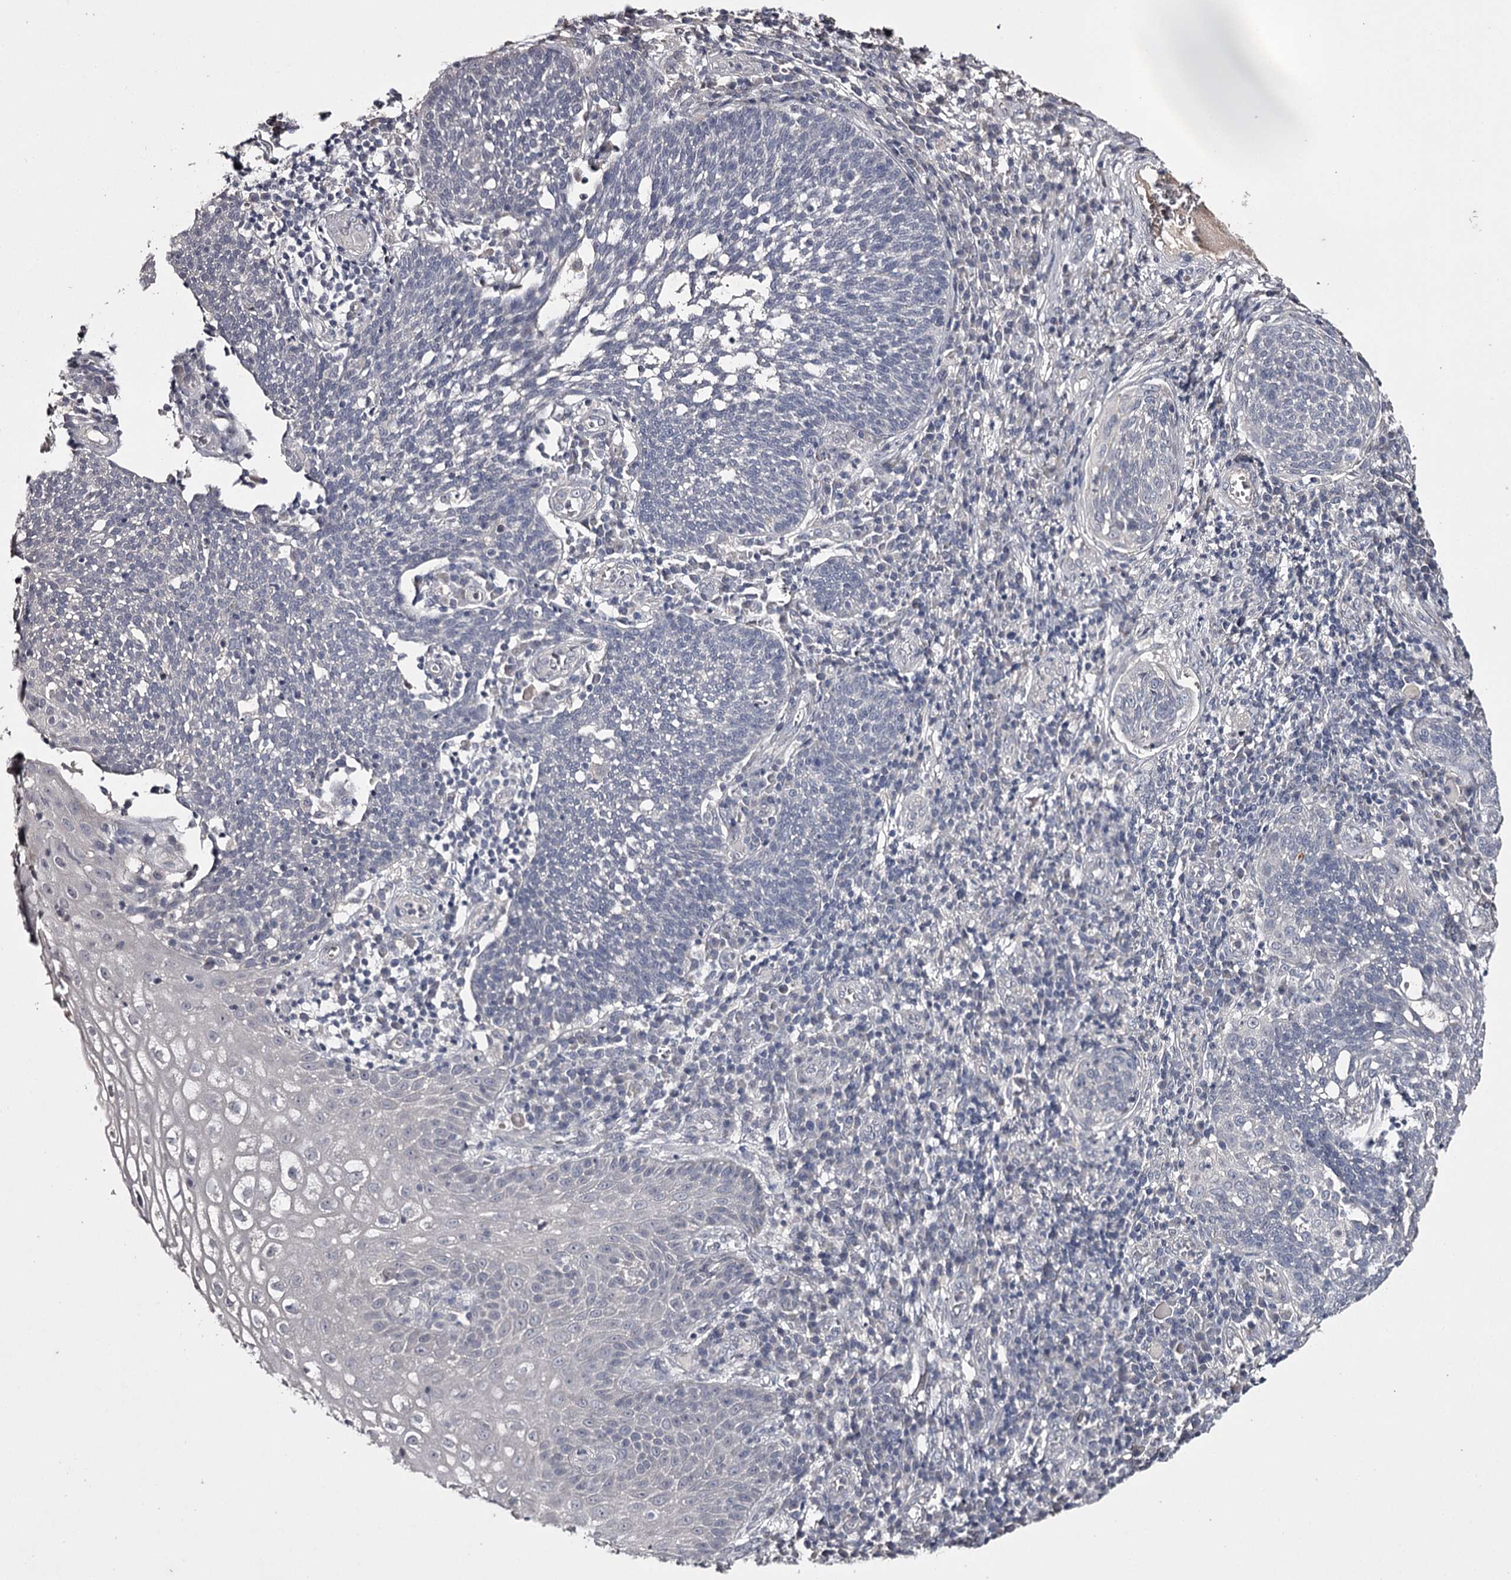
{"staining": {"intensity": "negative", "quantity": "none", "location": "none"}, "tissue": "cervical cancer", "cell_type": "Tumor cells", "image_type": "cancer", "snomed": [{"axis": "morphology", "description": "Squamous cell carcinoma, NOS"}, {"axis": "topography", "description": "Cervix"}], "caption": "DAB (3,3'-diaminobenzidine) immunohistochemical staining of human squamous cell carcinoma (cervical) exhibits no significant positivity in tumor cells.", "gene": "PRM2", "patient": {"sex": "female", "age": 34}}